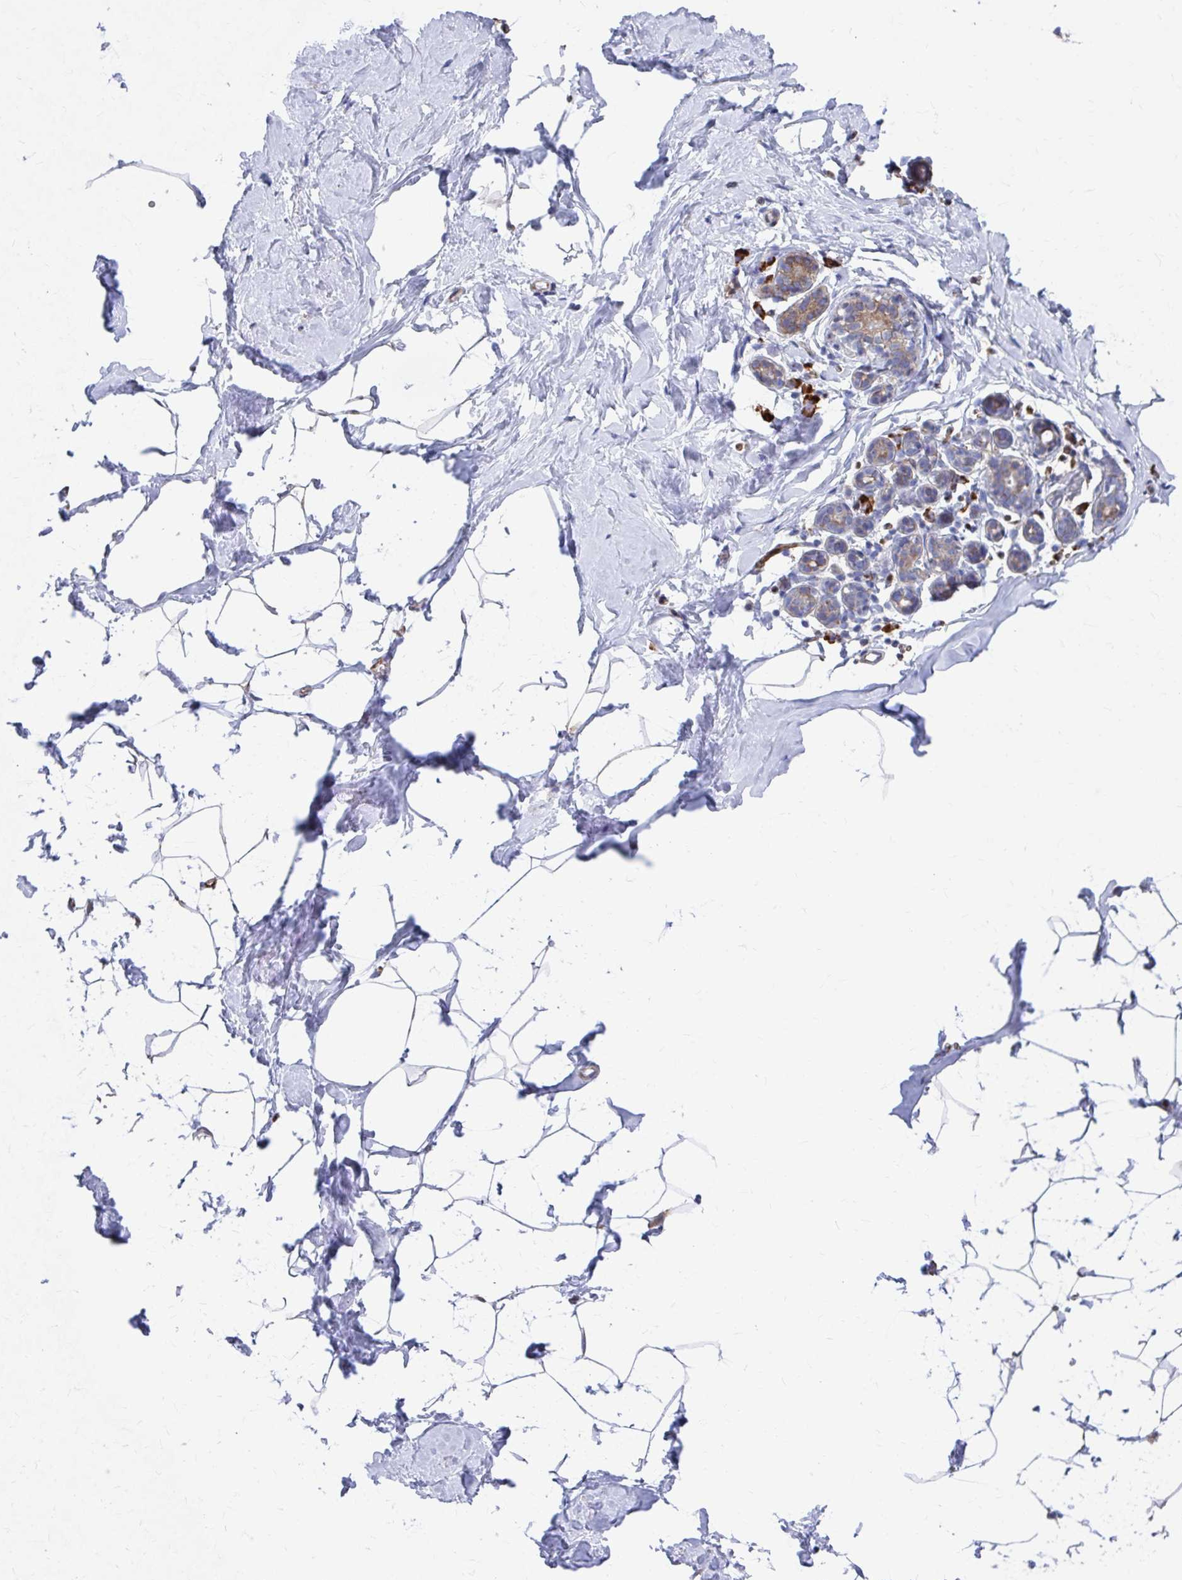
{"staining": {"intensity": "negative", "quantity": "none", "location": "none"}, "tissue": "breast", "cell_type": "Adipocytes", "image_type": "normal", "snomed": [{"axis": "morphology", "description": "Normal tissue, NOS"}, {"axis": "topography", "description": "Breast"}], "caption": "Immunohistochemistry (IHC) photomicrograph of benign human breast stained for a protein (brown), which shows no positivity in adipocytes. (Immunohistochemistry, brightfield microscopy, high magnification).", "gene": "FKBP2", "patient": {"sex": "female", "age": 32}}